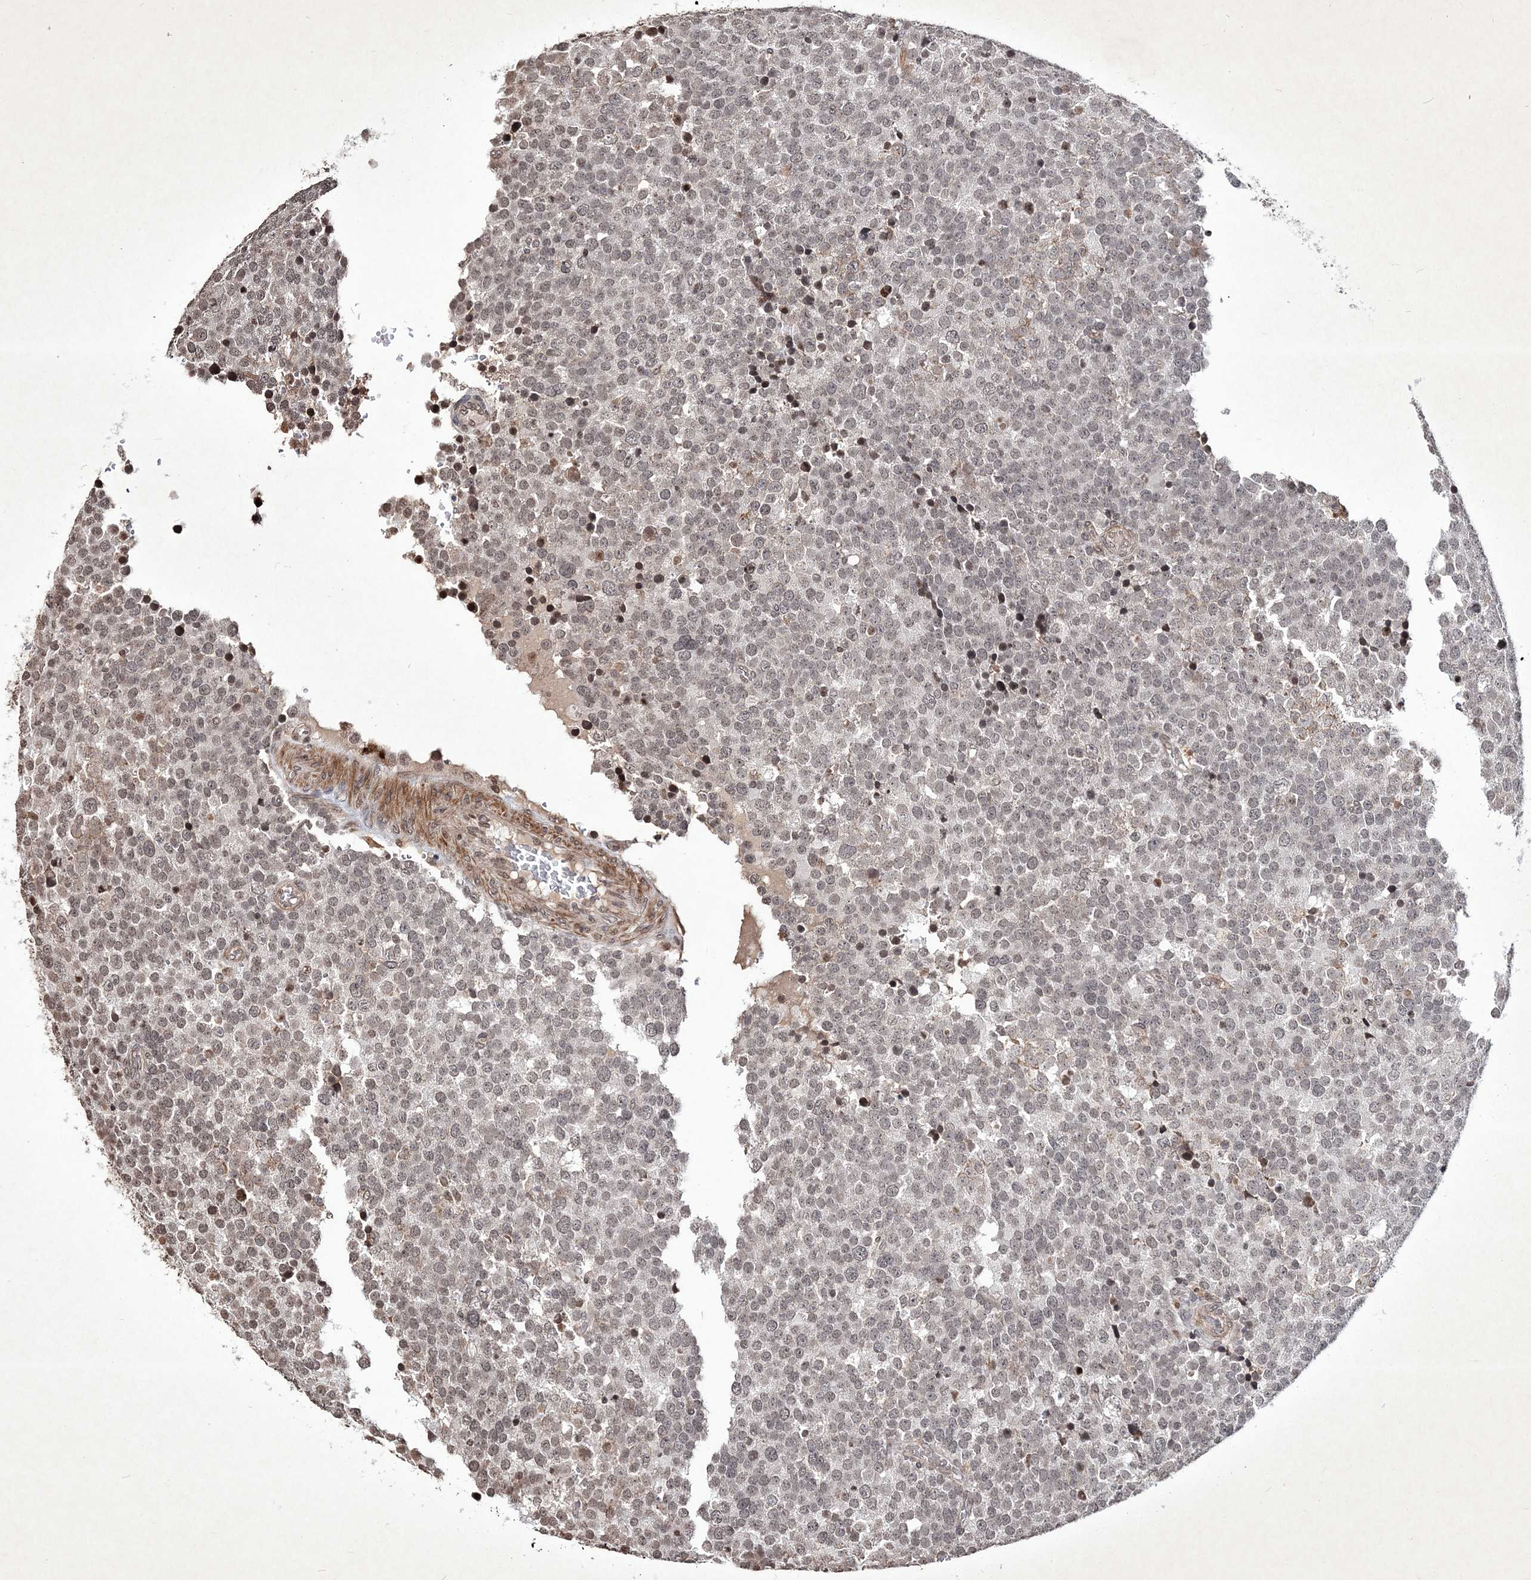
{"staining": {"intensity": "weak", "quantity": ">75%", "location": "nuclear"}, "tissue": "testis cancer", "cell_type": "Tumor cells", "image_type": "cancer", "snomed": [{"axis": "morphology", "description": "Seminoma, NOS"}, {"axis": "topography", "description": "Testis"}], "caption": "IHC staining of testis cancer (seminoma), which exhibits low levels of weak nuclear positivity in approximately >75% of tumor cells indicating weak nuclear protein expression. The staining was performed using DAB (brown) for protein detection and nuclei were counterstained in hematoxylin (blue).", "gene": "SOWAHB", "patient": {"sex": "male", "age": 71}}